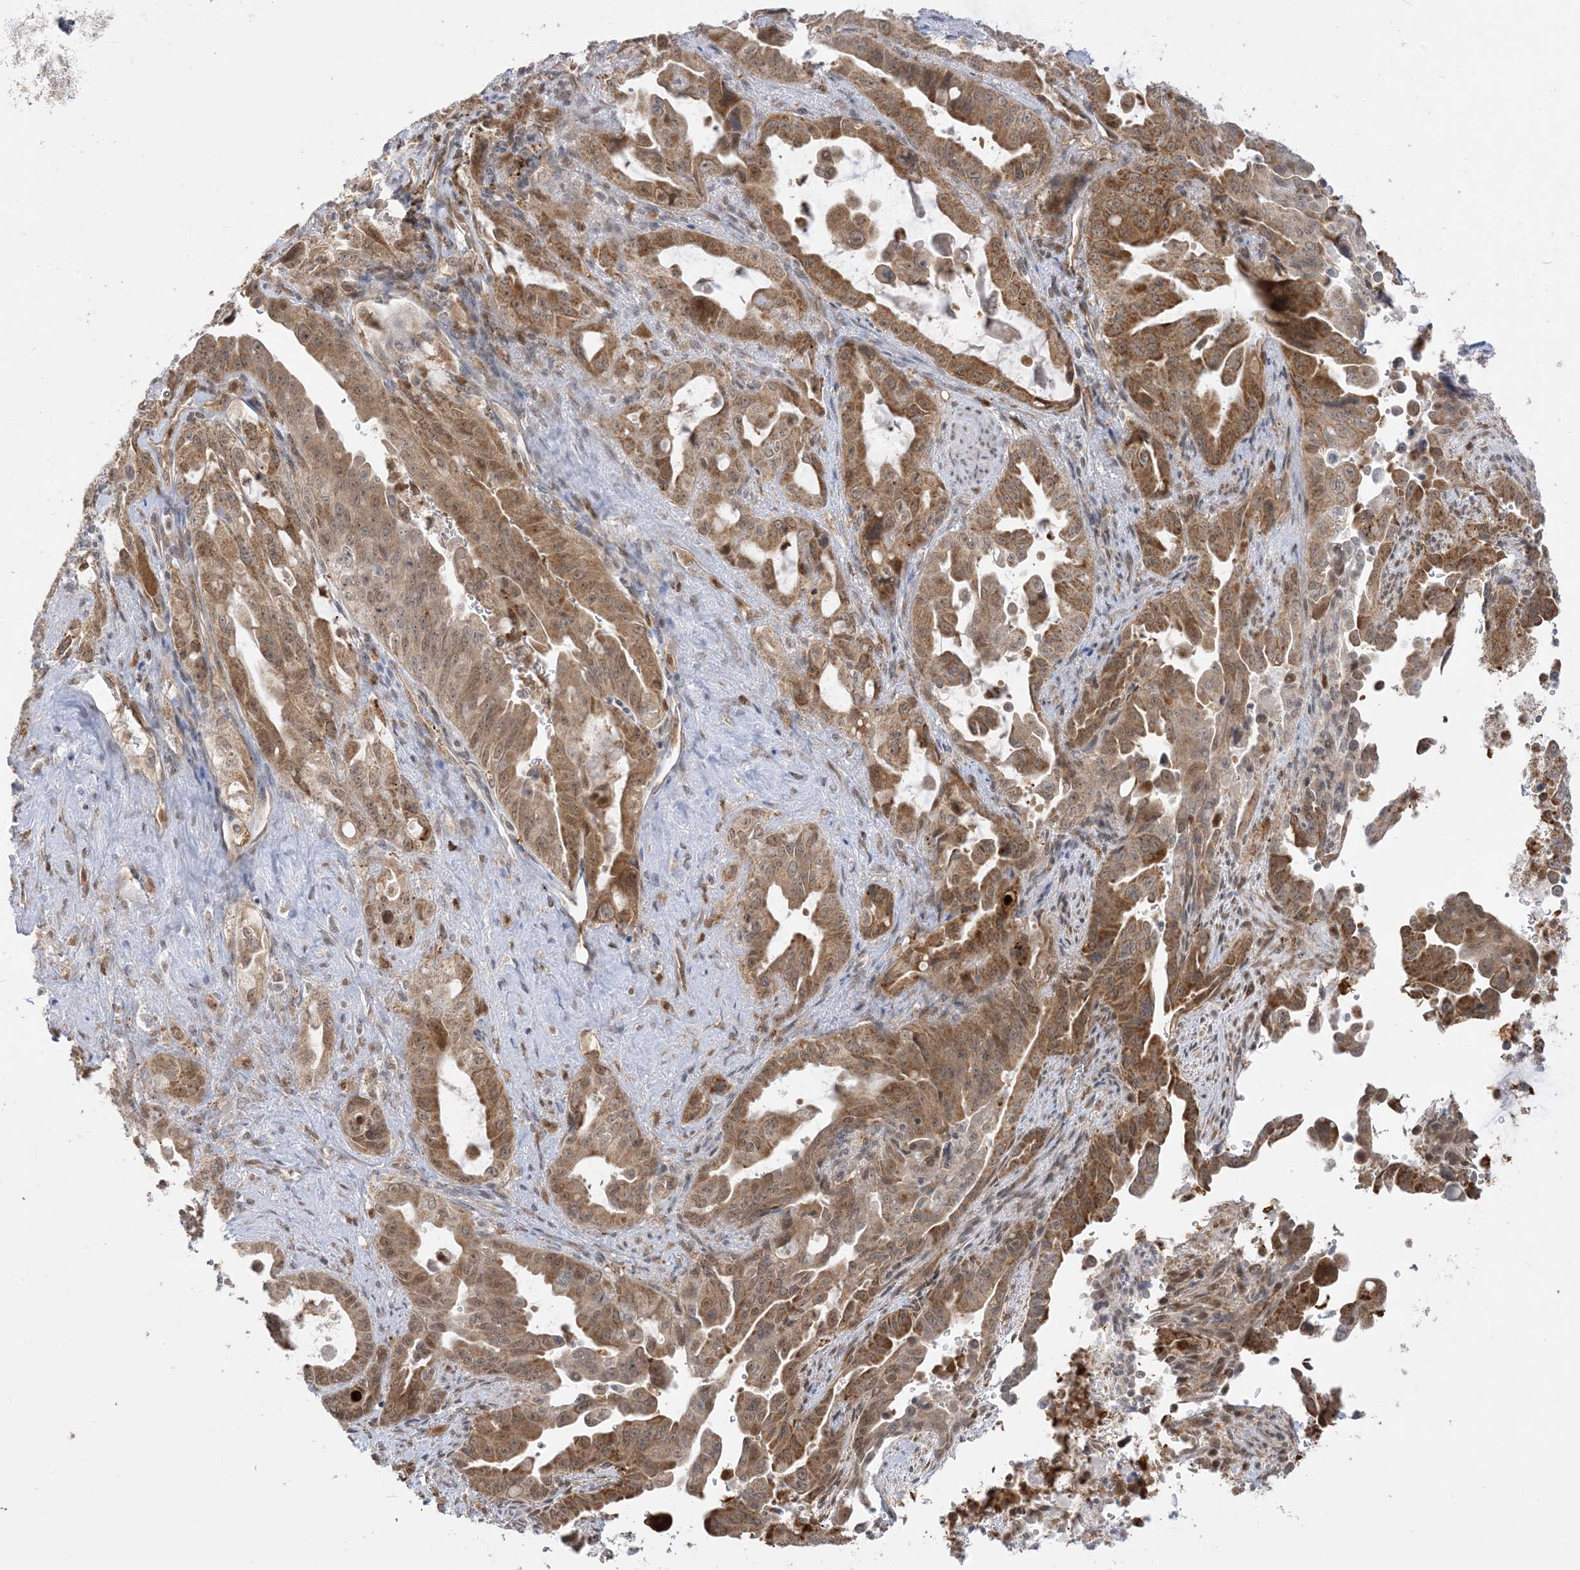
{"staining": {"intensity": "moderate", "quantity": ">75%", "location": "cytoplasmic/membranous"}, "tissue": "pancreatic cancer", "cell_type": "Tumor cells", "image_type": "cancer", "snomed": [{"axis": "morphology", "description": "Adenocarcinoma, NOS"}, {"axis": "topography", "description": "Pancreas"}], "caption": "A micrograph showing moderate cytoplasmic/membranous staining in approximately >75% of tumor cells in pancreatic cancer (adenocarcinoma), as visualized by brown immunohistochemical staining.", "gene": "KANSL3", "patient": {"sex": "male", "age": 70}}